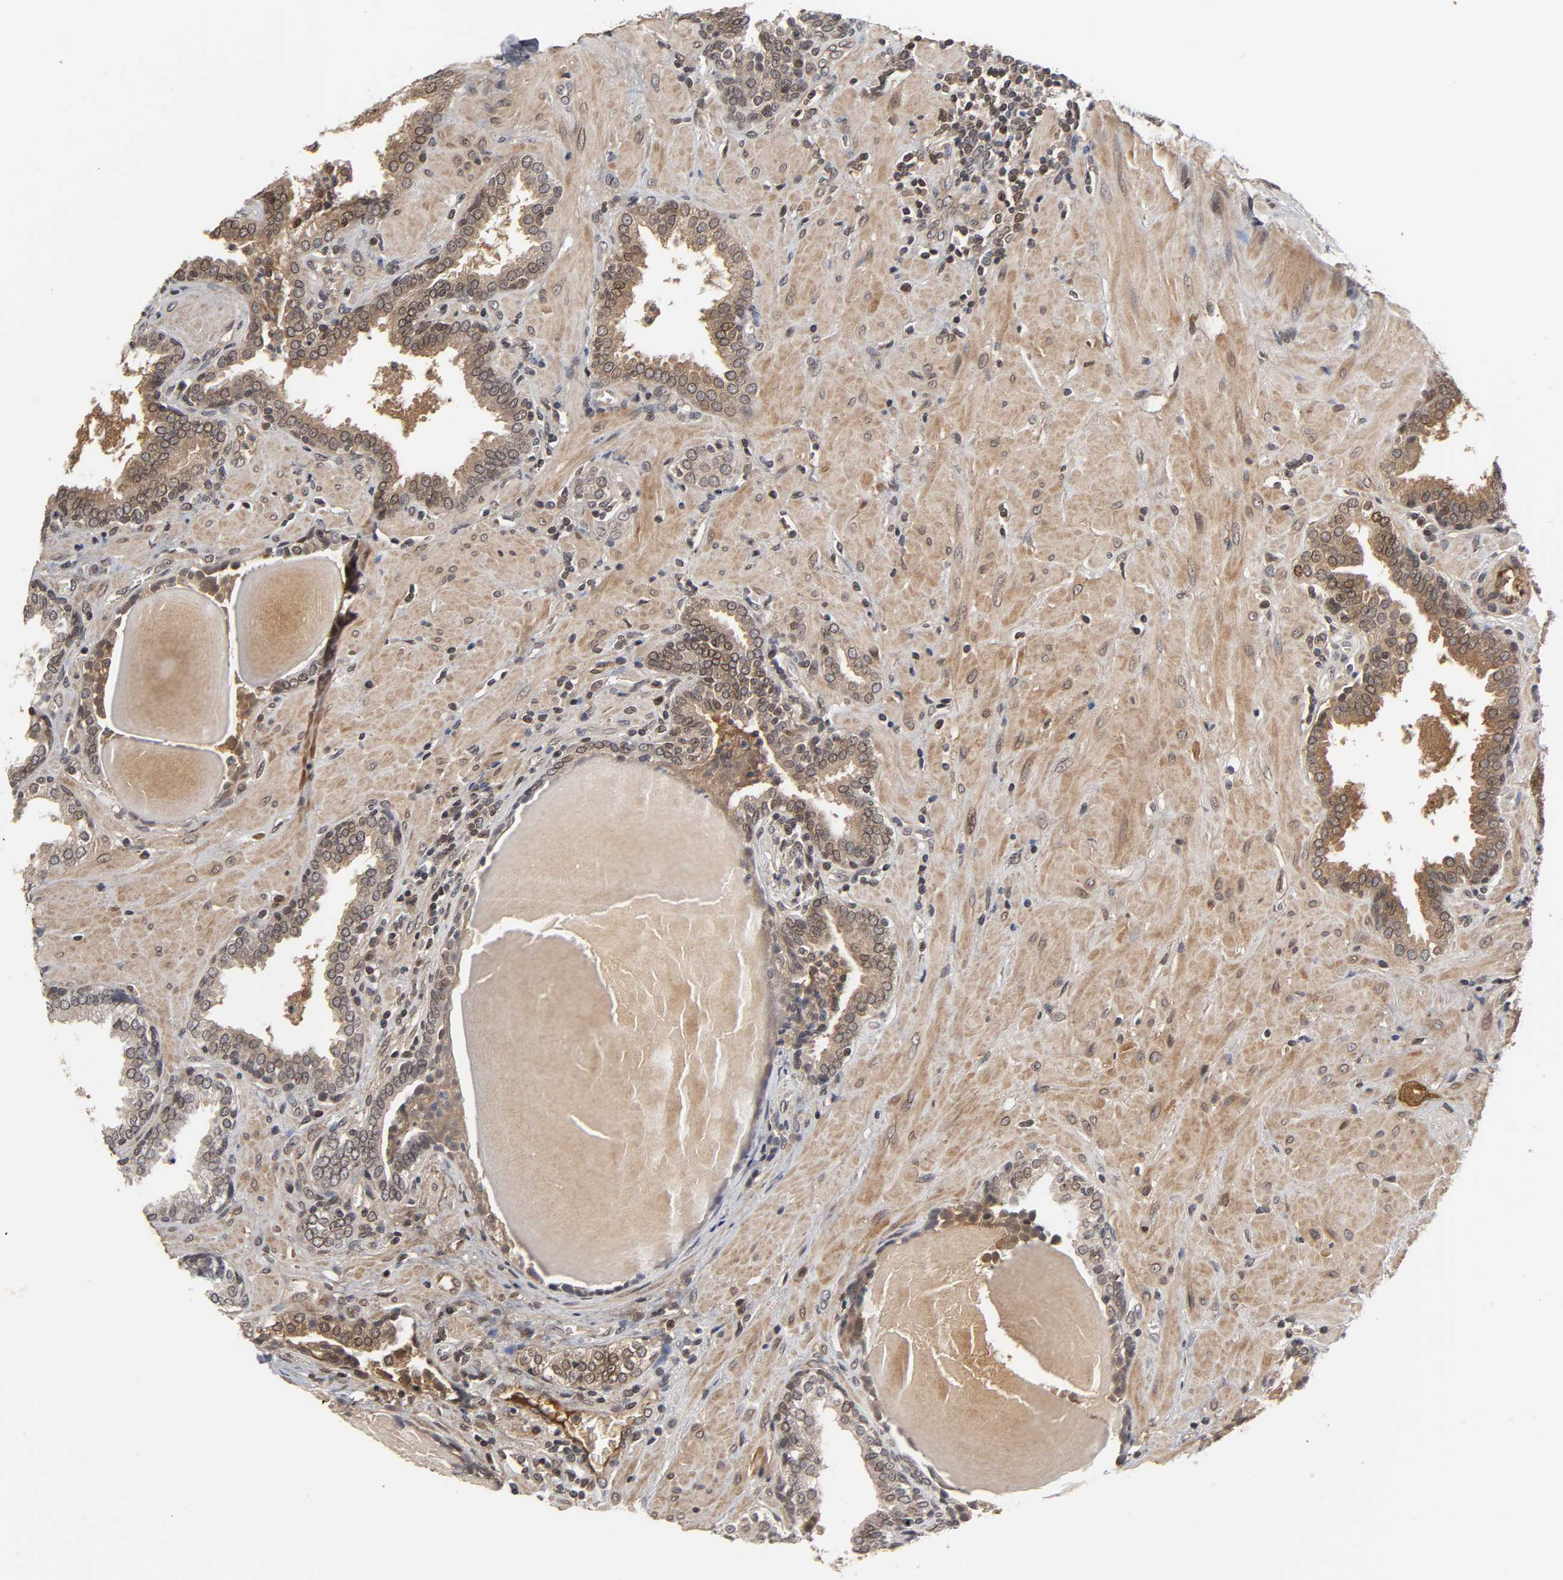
{"staining": {"intensity": "moderate", "quantity": ">75%", "location": "cytoplasmic/membranous,nuclear"}, "tissue": "prostate", "cell_type": "Glandular cells", "image_type": "normal", "snomed": [{"axis": "morphology", "description": "Normal tissue, NOS"}, {"axis": "topography", "description": "Prostate"}], "caption": "Moderate cytoplasmic/membranous,nuclear staining is appreciated in about >75% of glandular cells in benign prostate. (IHC, brightfield microscopy, high magnification).", "gene": "CPN2", "patient": {"sex": "male", "age": 51}}